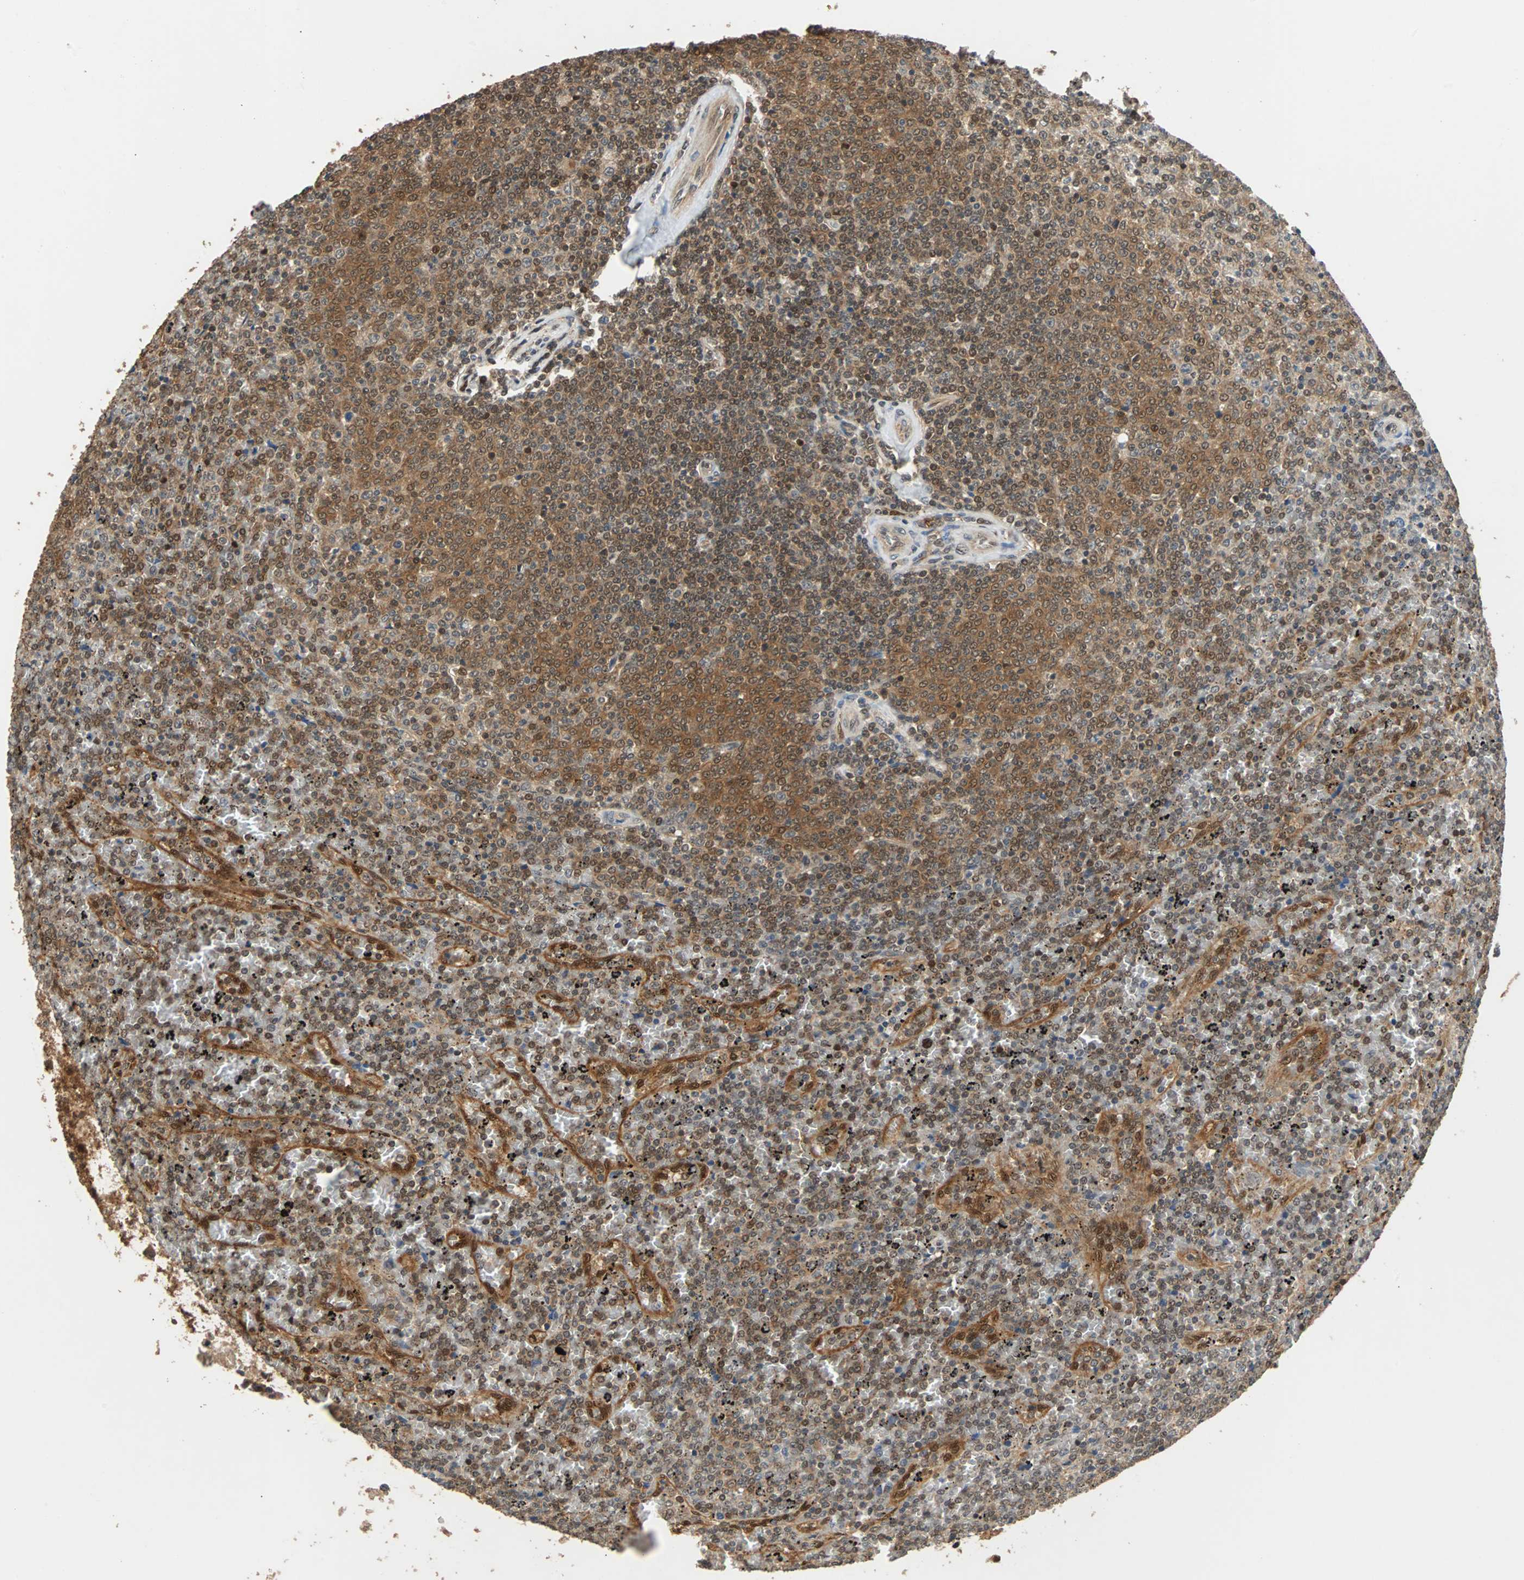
{"staining": {"intensity": "moderate", "quantity": ">75%", "location": "cytoplasmic/membranous,nuclear"}, "tissue": "lymphoma", "cell_type": "Tumor cells", "image_type": "cancer", "snomed": [{"axis": "morphology", "description": "Malignant lymphoma, non-Hodgkin's type, Low grade"}, {"axis": "topography", "description": "Spleen"}], "caption": "Immunohistochemical staining of low-grade malignant lymphoma, non-Hodgkin's type shows moderate cytoplasmic/membranous and nuclear protein positivity in about >75% of tumor cells.", "gene": "PRDX6", "patient": {"sex": "female", "age": 77}}